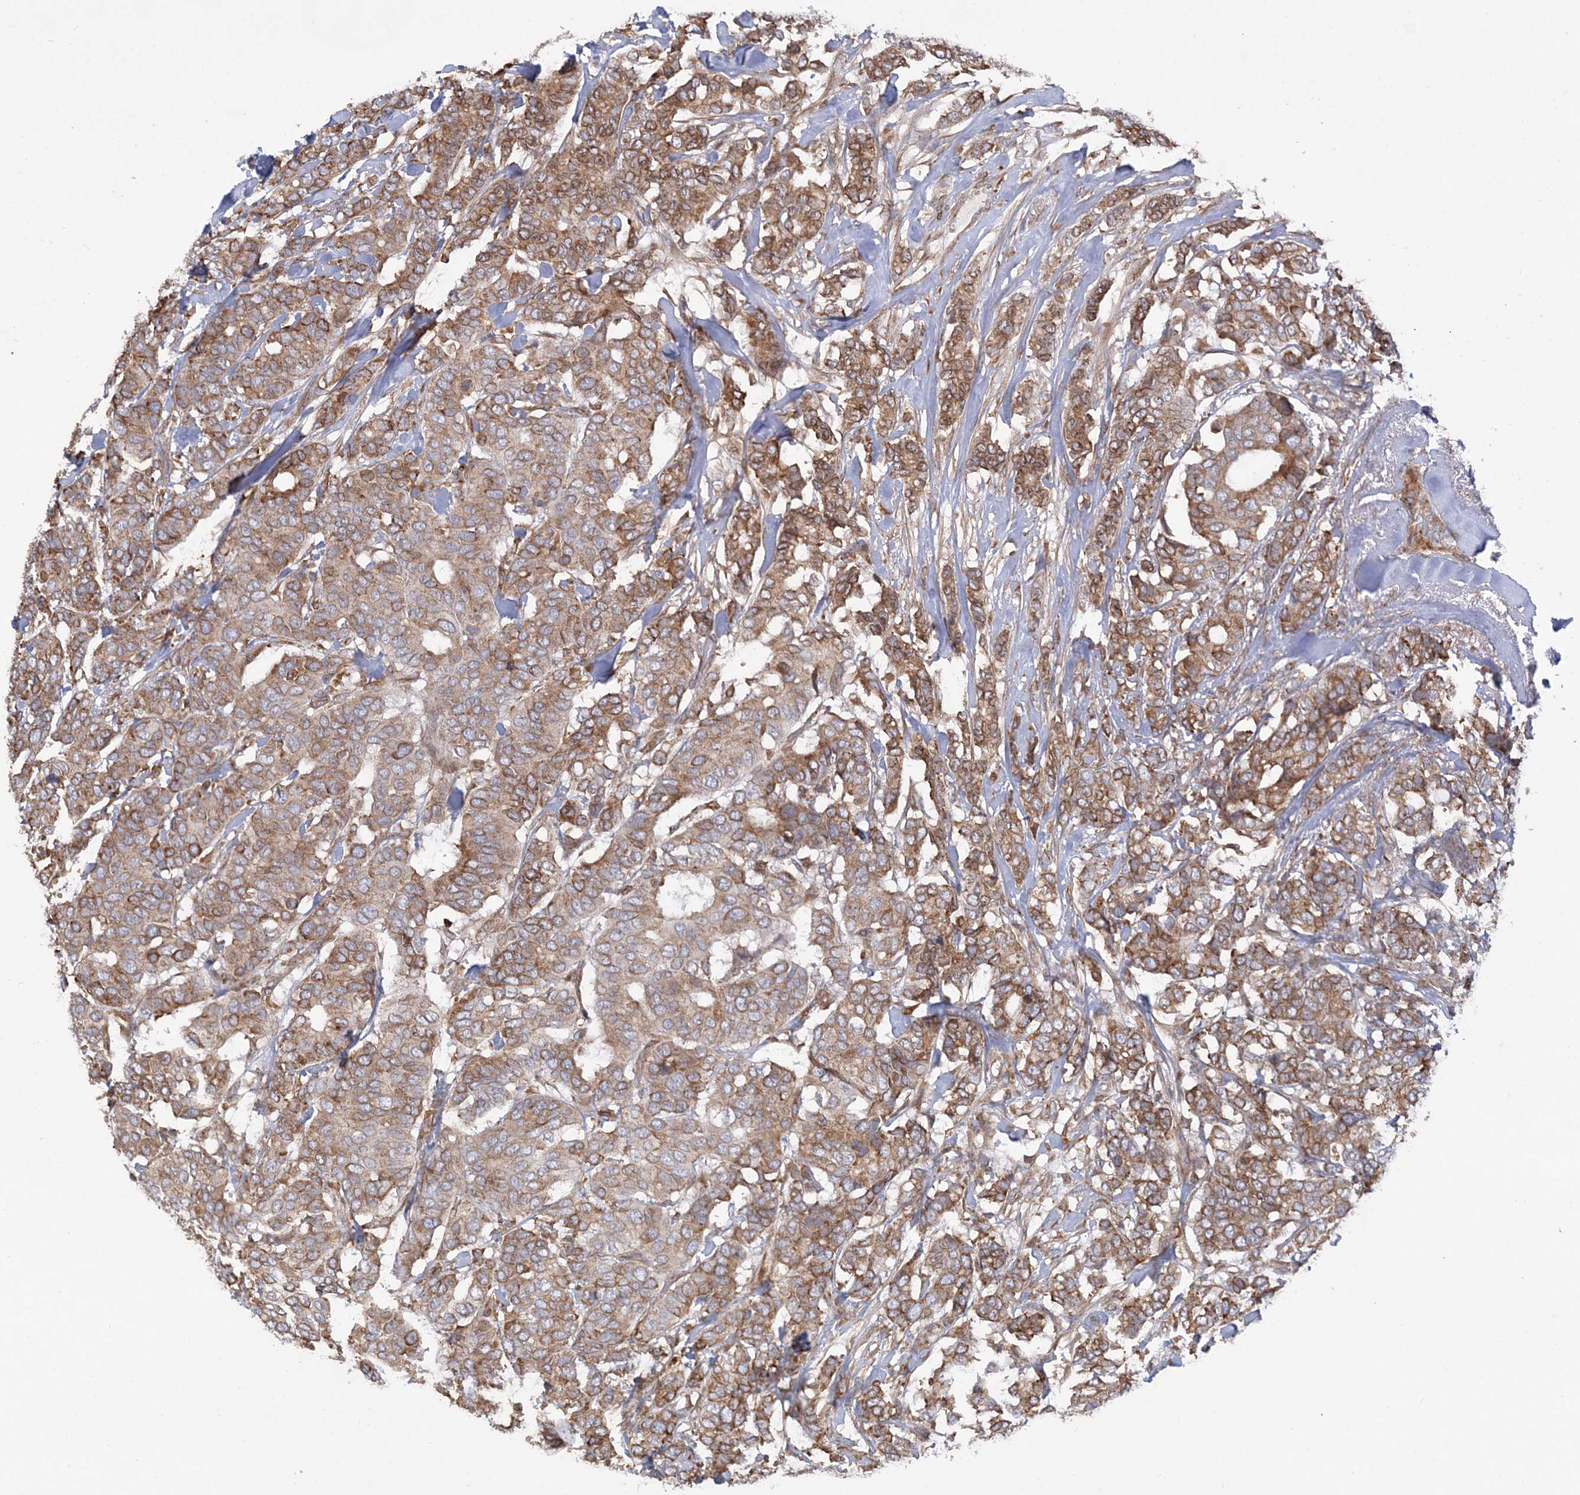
{"staining": {"intensity": "moderate", "quantity": ">75%", "location": "cytoplasmic/membranous"}, "tissue": "breast cancer", "cell_type": "Tumor cells", "image_type": "cancer", "snomed": [{"axis": "morphology", "description": "Duct carcinoma"}, {"axis": "topography", "description": "Breast"}], "caption": "Protein expression analysis of human breast cancer (intraductal carcinoma) reveals moderate cytoplasmic/membranous staining in about >75% of tumor cells.", "gene": "ZNF821", "patient": {"sex": "female", "age": 87}}